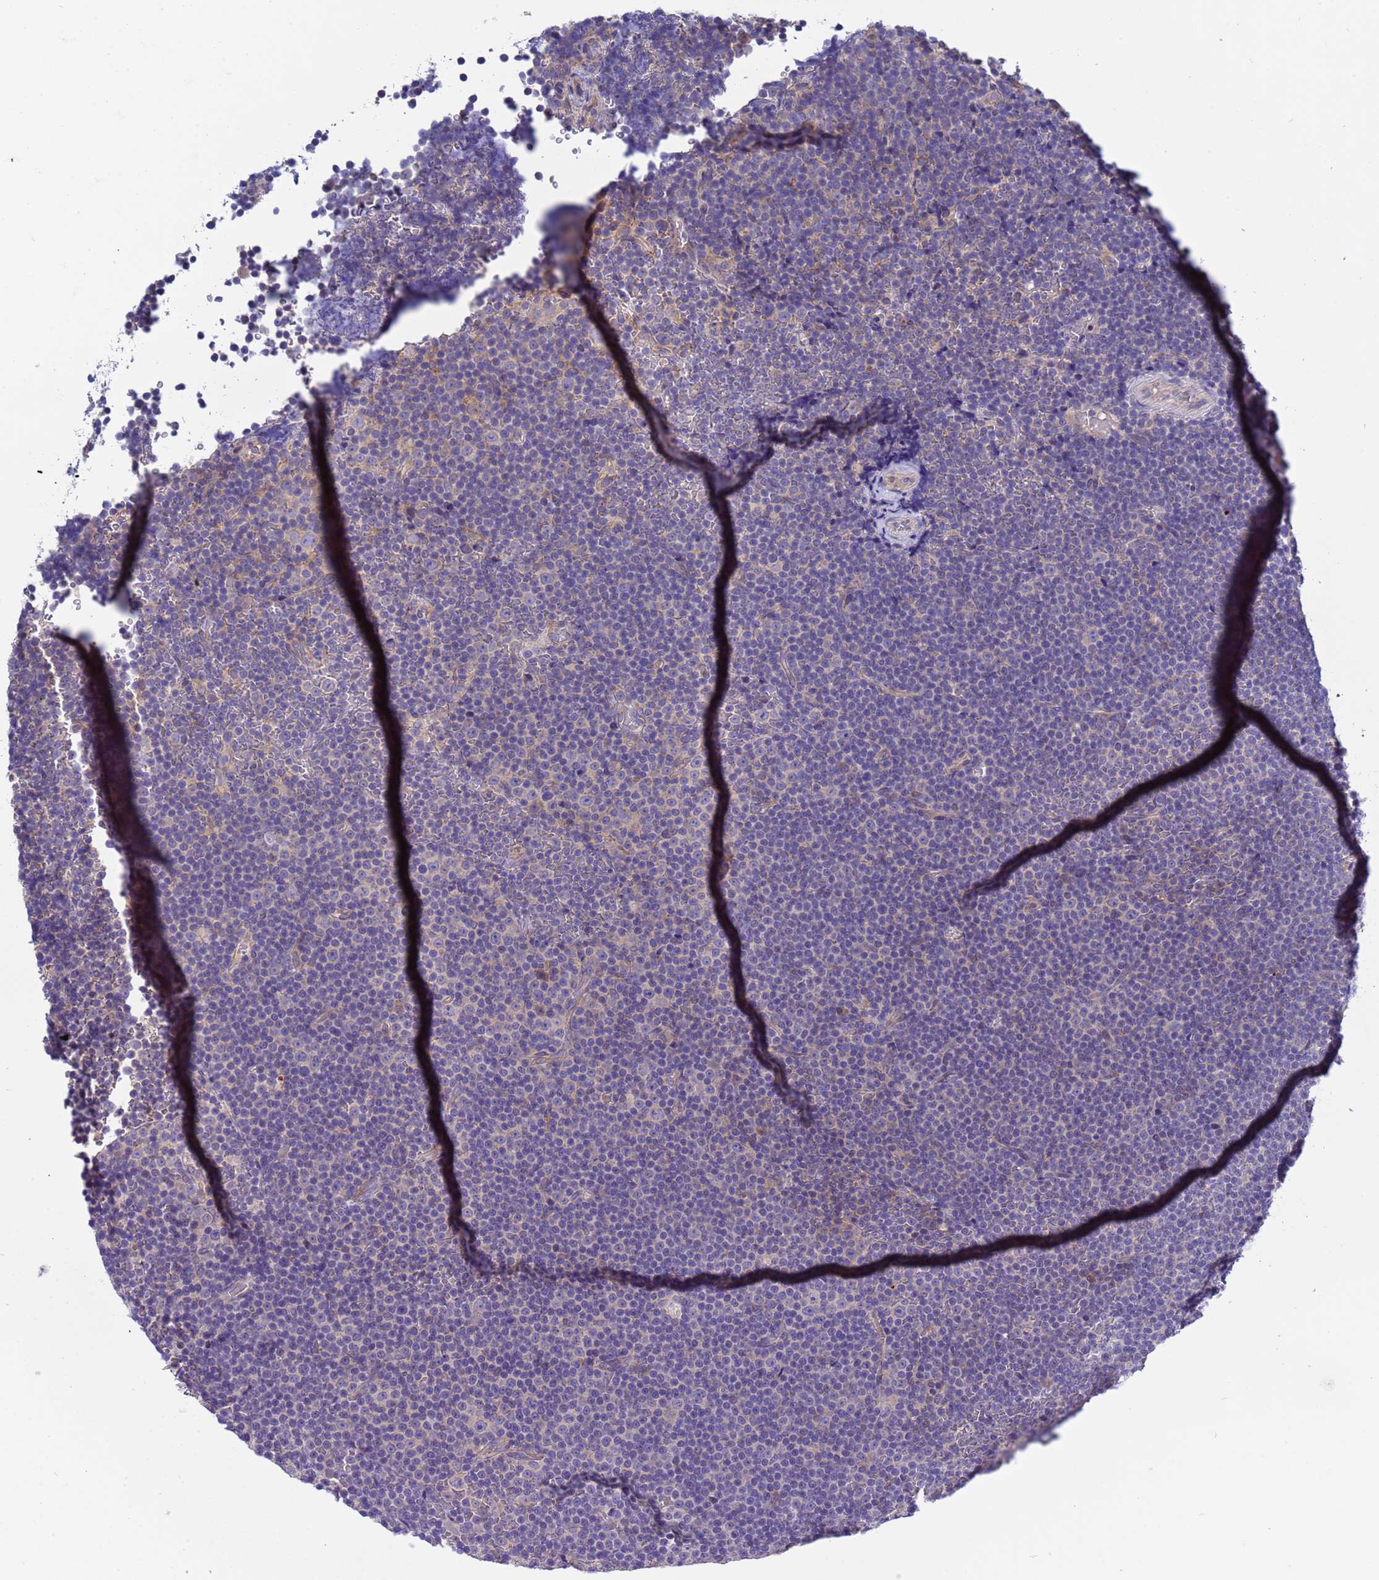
{"staining": {"intensity": "negative", "quantity": "none", "location": "none"}, "tissue": "lymphoma", "cell_type": "Tumor cells", "image_type": "cancer", "snomed": [{"axis": "morphology", "description": "Malignant lymphoma, non-Hodgkin's type, Low grade"}, {"axis": "topography", "description": "Lymph node"}], "caption": "Immunohistochemistry (IHC) image of human malignant lymphoma, non-Hodgkin's type (low-grade) stained for a protein (brown), which reveals no staining in tumor cells.", "gene": "RC3H2", "patient": {"sex": "female", "age": 67}}